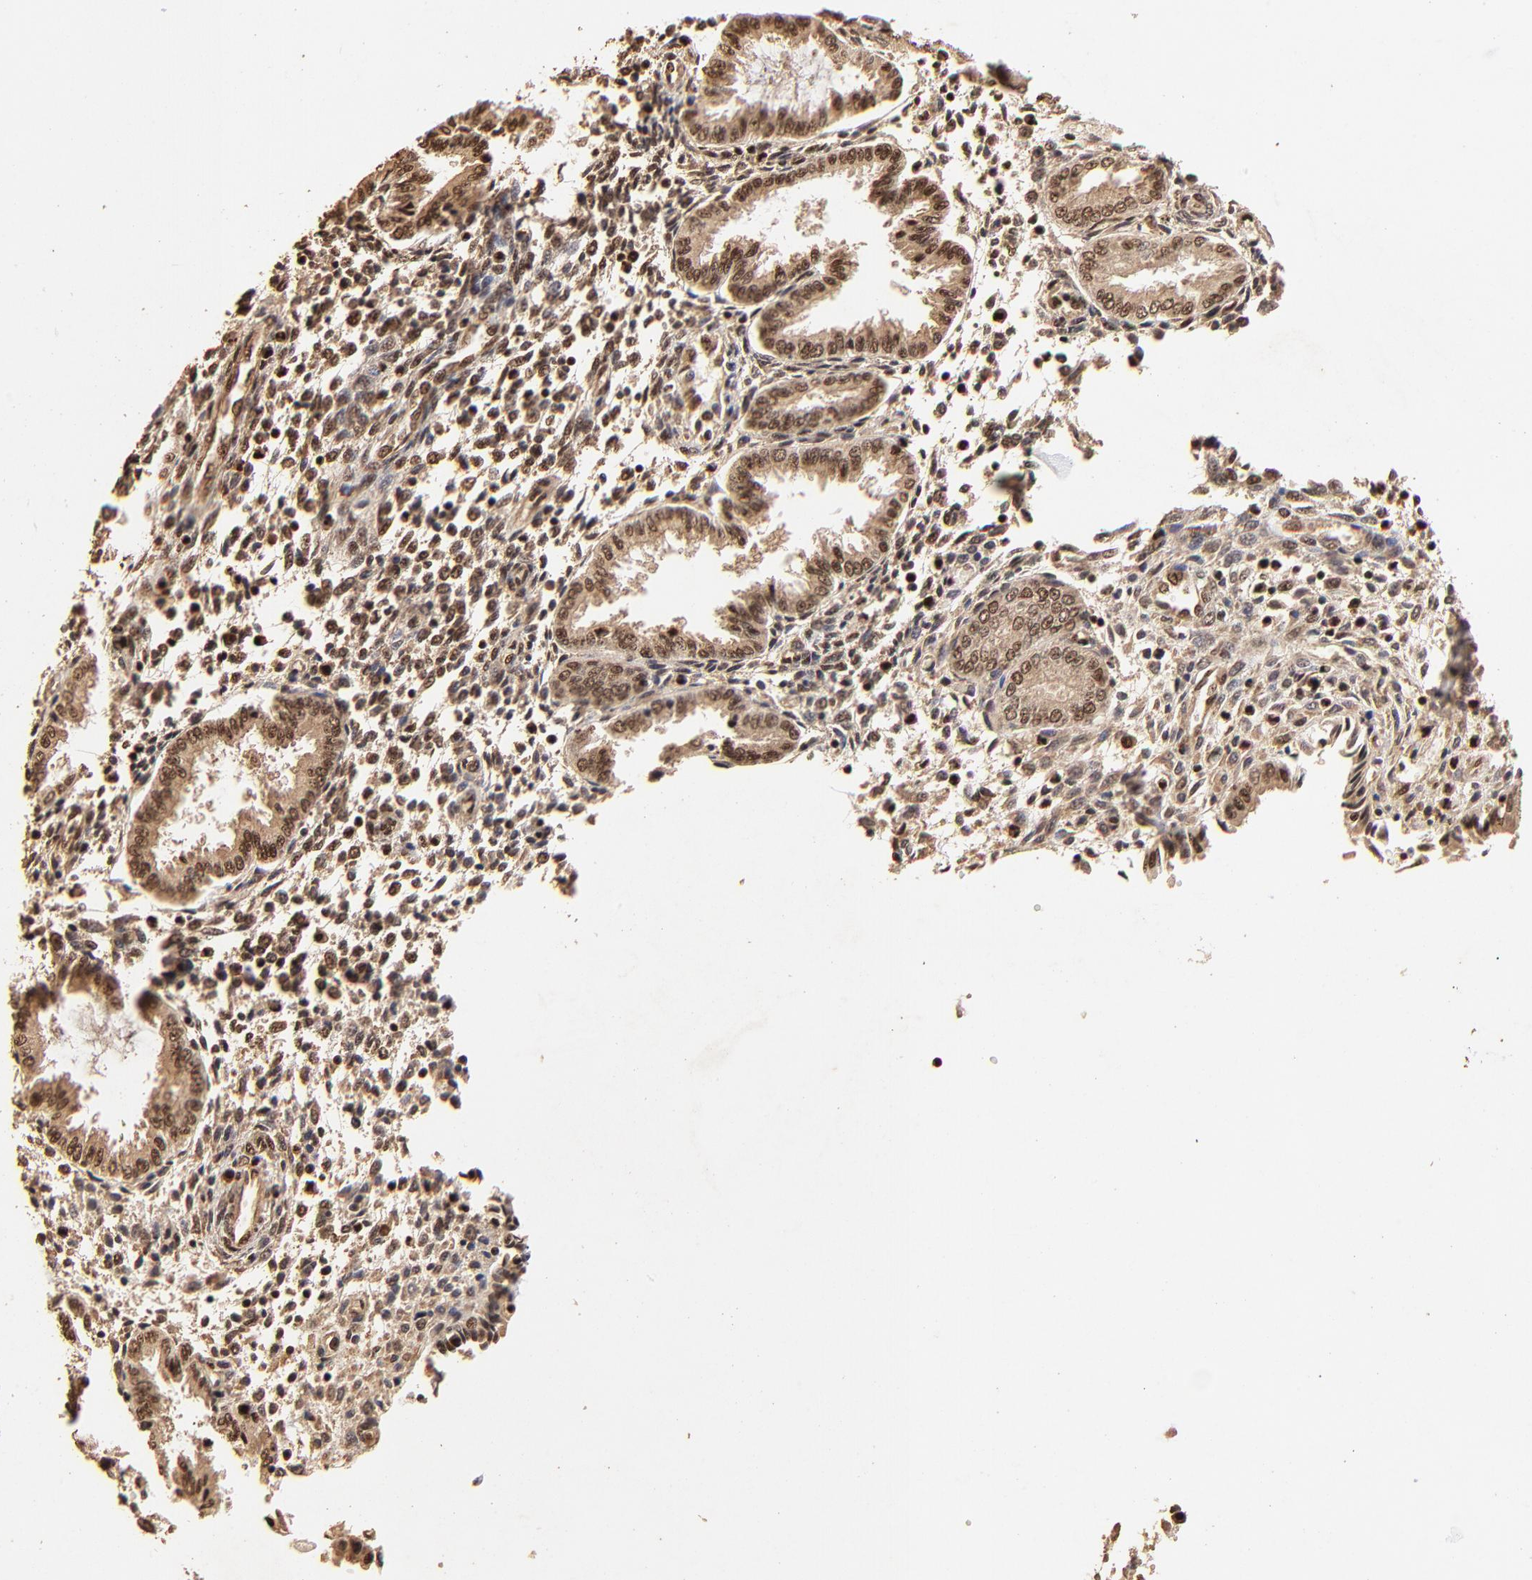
{"staining": {"intensity": "moderate", "quantity": ">75%", "location": "cytoplasmic/membranous,nuclear"}, "tissue": "endometrium", "cell_type": "Cells in endometrial stroma", "image_type": "normal", "snomed": [{"axis": "morphology", "description": "Normal tissue, NOS"}, {"axis": "topography", "description": "Endometrium"}], "caption": "Immunohistochemistry (IHC) image of unremarkable endometrium stained for a protein (brown), which demonstrates medium levels of moderate cytoplasmic/membranous,nuclear staining in about >75% of cells in endometrial stroma.", "gene": "MED12", "patient": {"sex": "female", "age": 33}}